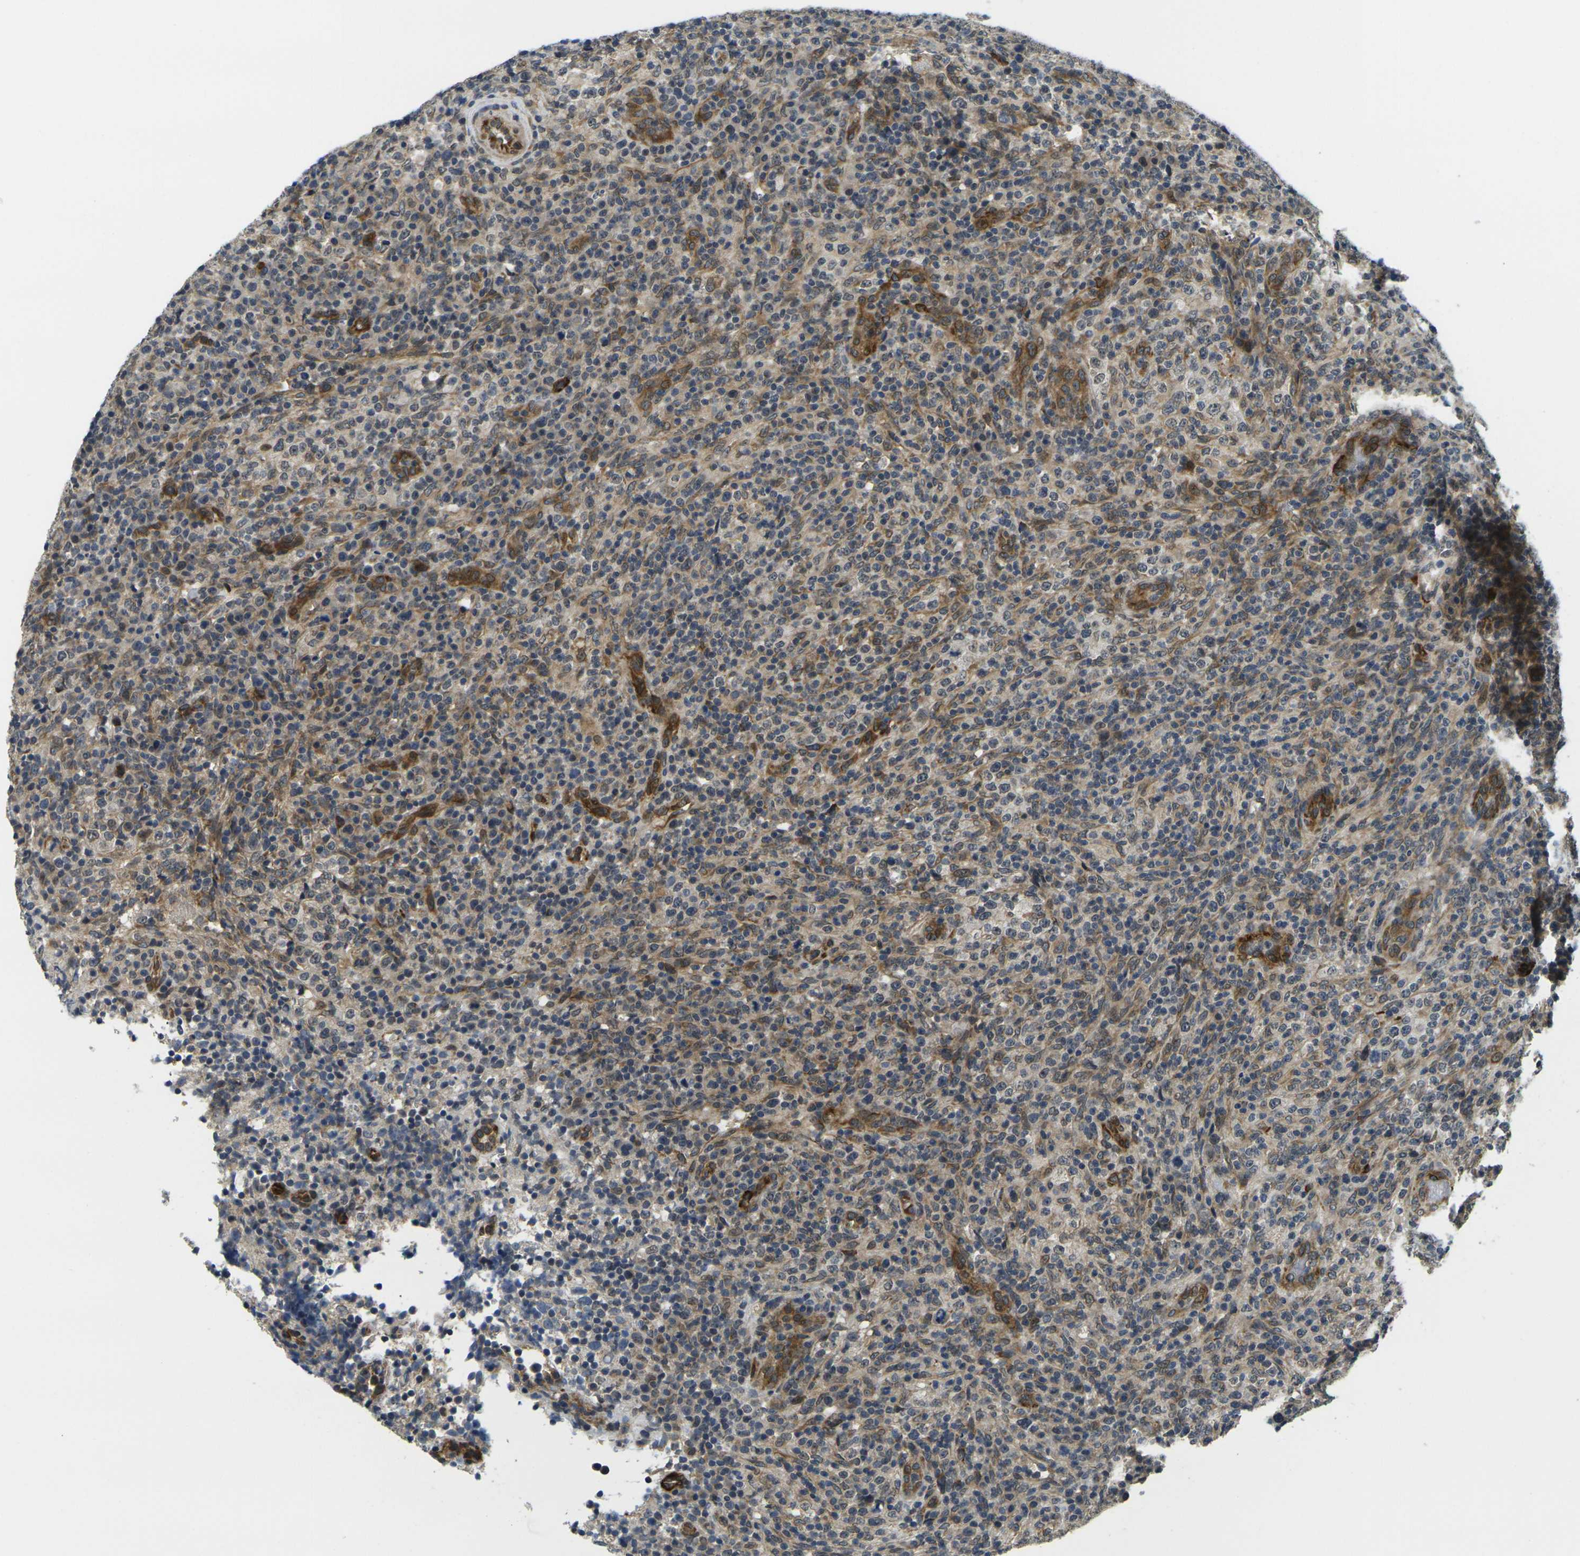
{"staining": {"intensity": "moderate", "quantity": "25%-75%", "location": "cytoplasmic/membranous"}, "tissue": "lymphoma", "cell_type": "Tumor cells", "image_type": "cancer", "snomed": [{"axis": "morphology", "description": "Malignant lymphoma, non-Hodgkin's type, High grade"}, {"axis": "topography", "description": "Lymph node"}], "caption": "The immunohistochemical stain highlights moderate cytoplasmic/membranous positivity in tumor cells of lymphoma tissue.", "gene": "FUT11", "patient": {"sex": "female", "age": 76}}